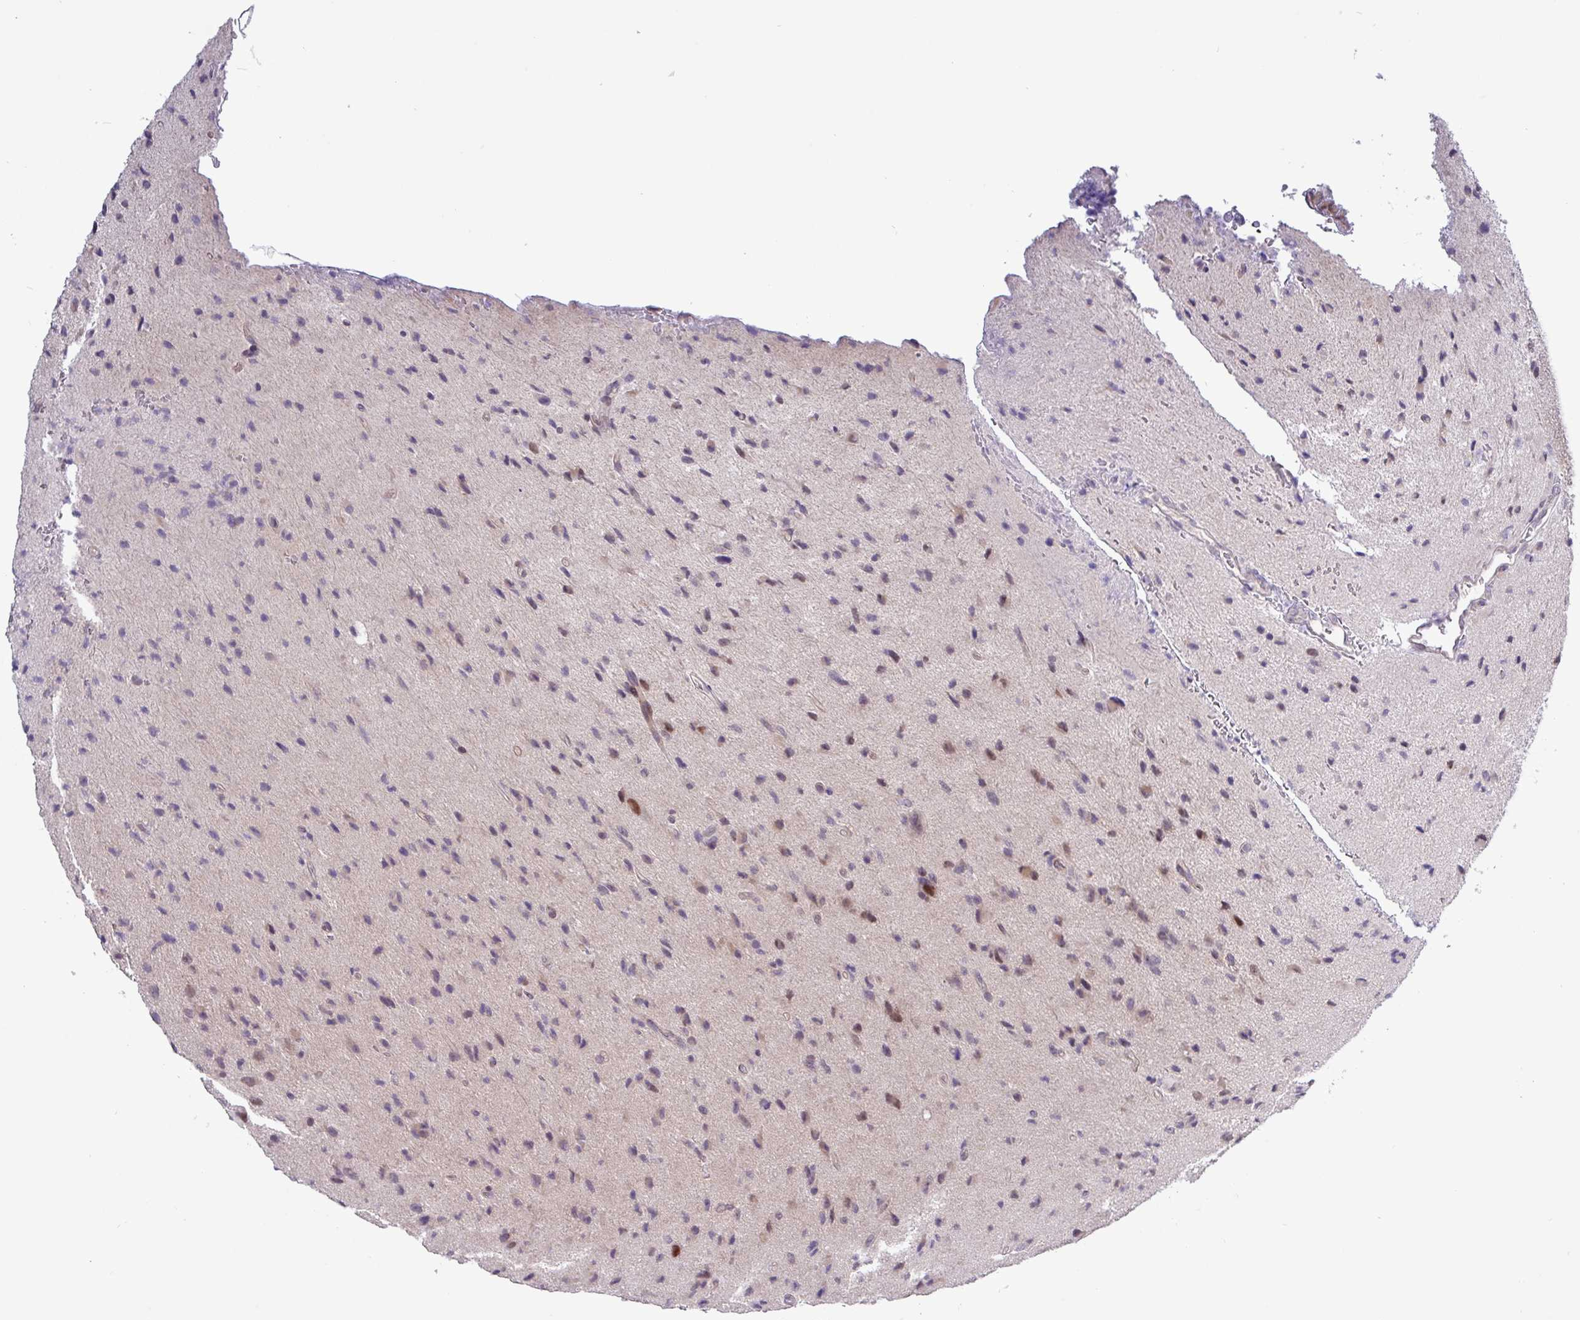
{"staining": {"intensity": "weak", "quantity": "<25%", "location": "nuclear"}, "tissue": "glioma", "cell_type": "Tumor cells", "image_type": "cancer", "snomed": [{"axis": "morphology", "description": "Glioma, malignant, High grade"}, {"axis": "topography", "description": "Brain"}], "caption": "Immunohistochemical staining of malignant glioma (high-grade) shows no significant expression in tumor cells. (DAB immunohistochemistry visualized using brightfield microscopy, high magnification).", "gene": "RIPPLY1", "patient": {"sex": "male", "age": 36}}